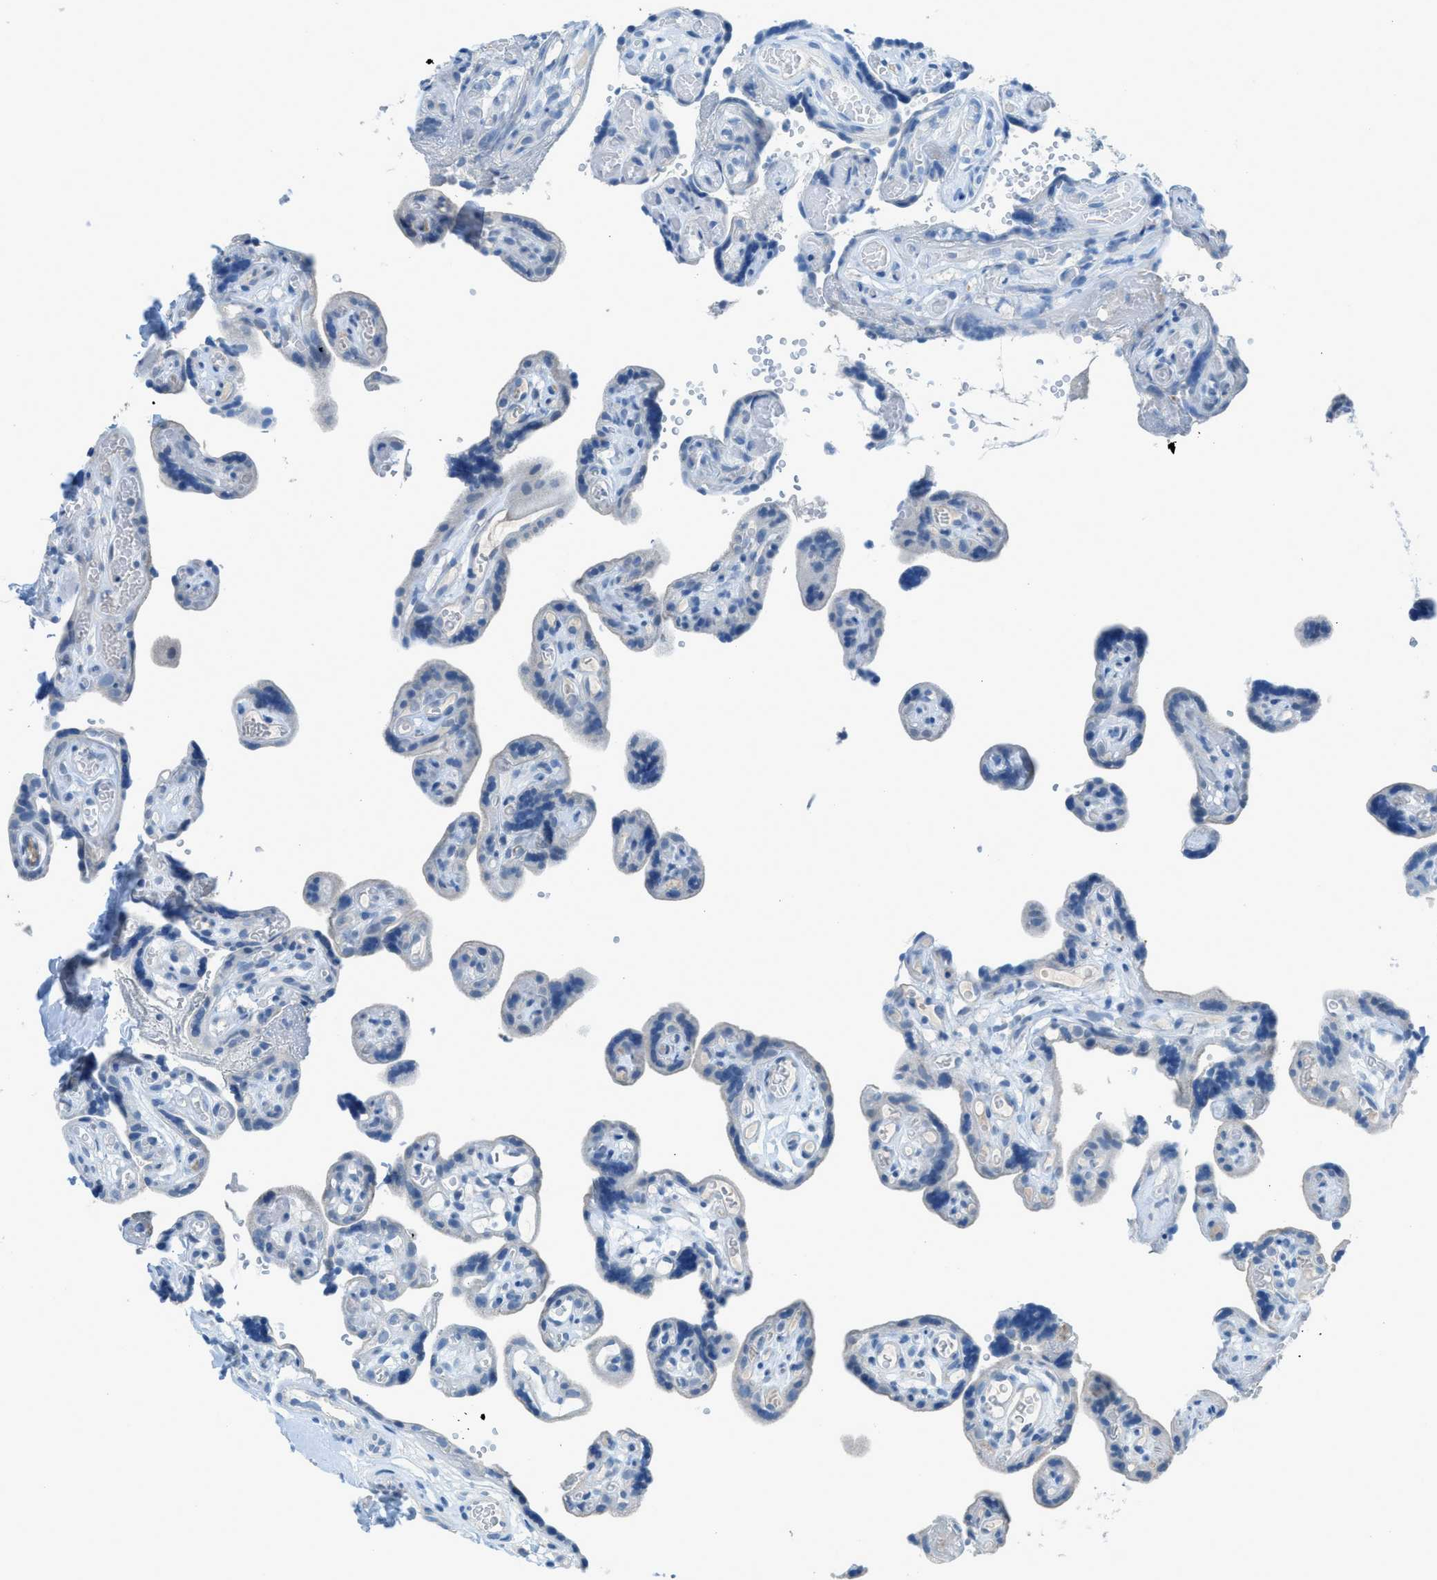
{"staining": {"intensity": "negative", "quantity": "none", "location": "none"}, "tissue": "placenta", "cell_type": "Decidual cells", "image_type": "normal", "snomed": [{"axis": "morphology", "description": "Normal tissue, NOS"}, {"axis": "topography", "description": "Placenta"}], "caption": "IHC histopathology image of unremarkable placenta stained for a protein (brown), which shows no staining in decidual cells.", "gene": "ACAN", "patient": {"sex": "female", "age": 30}}